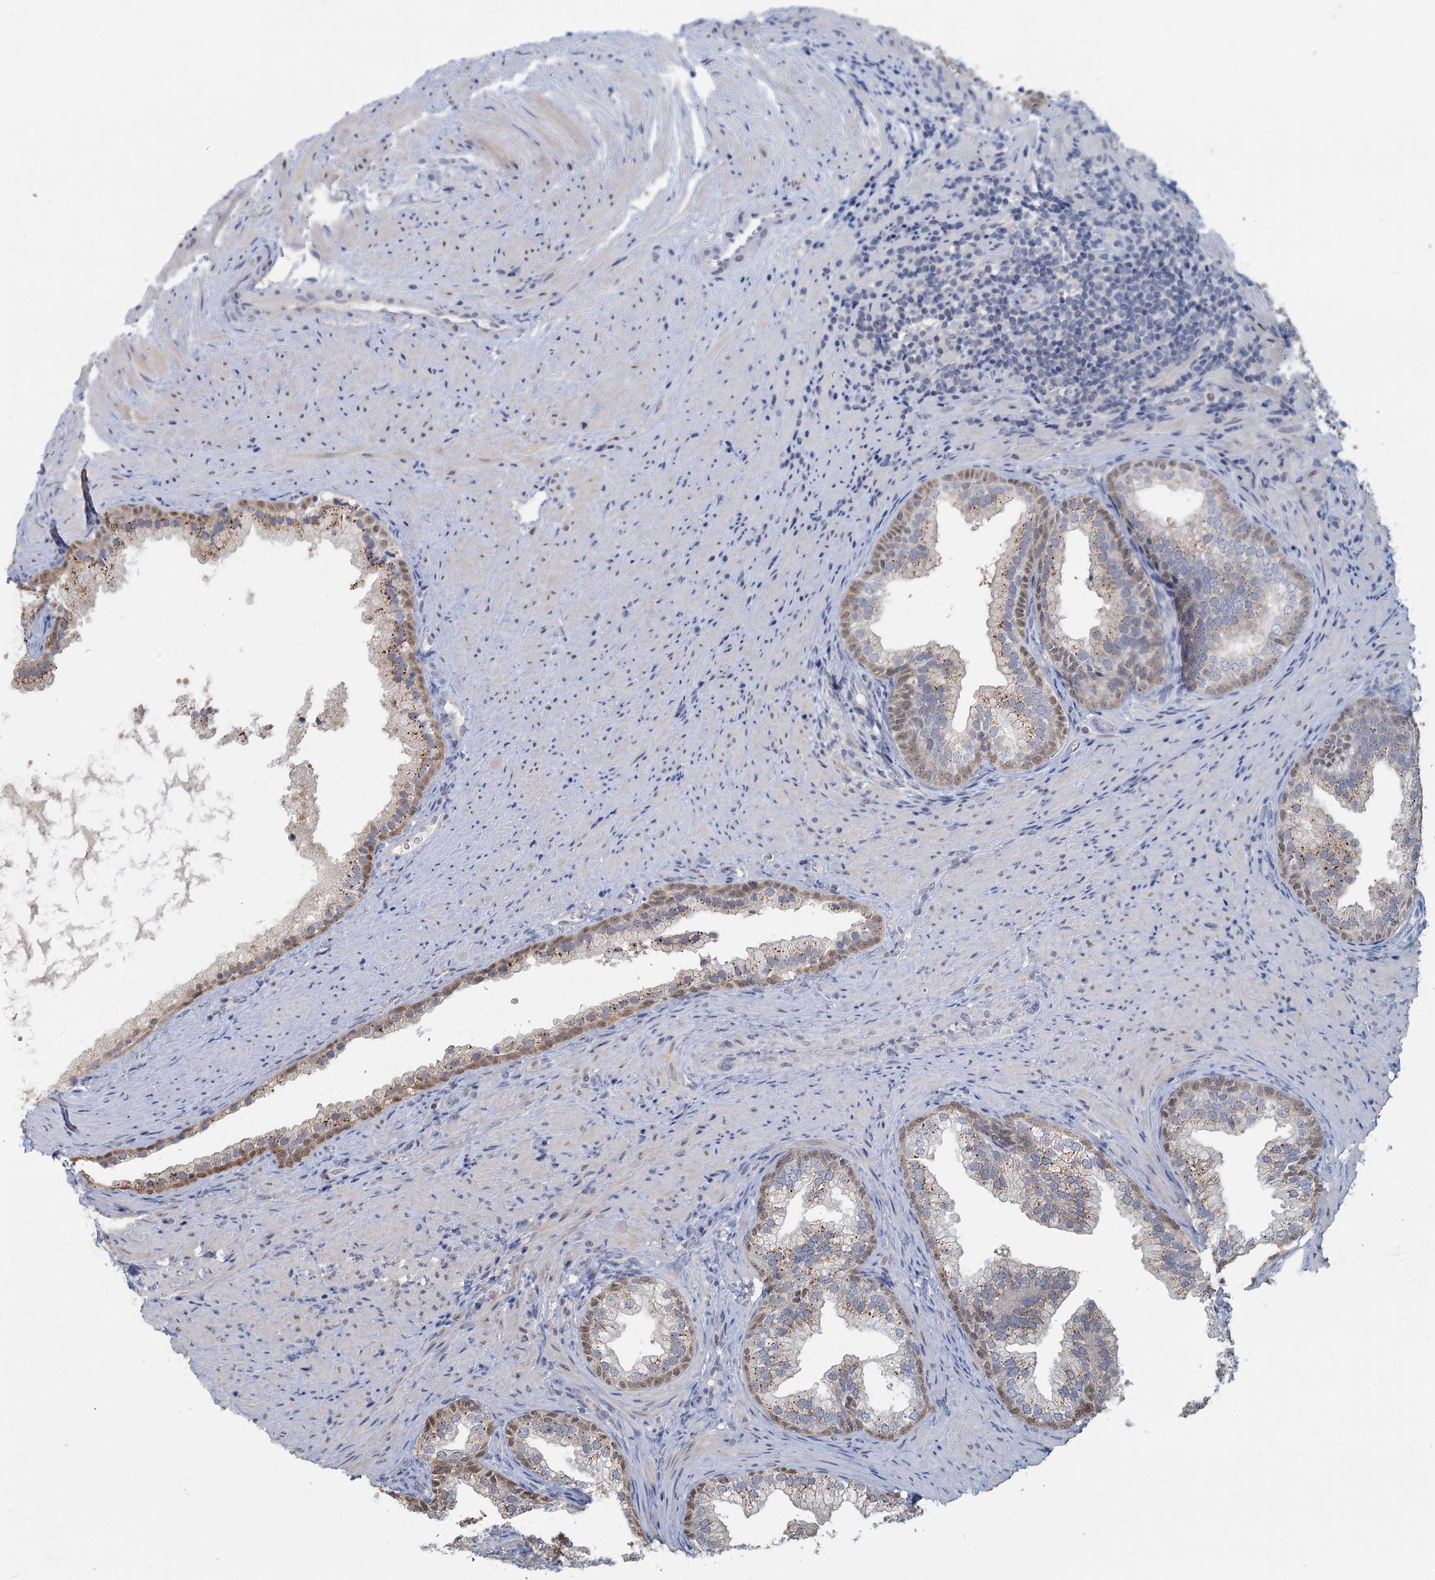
{"staining": {"intensity": "moderate", "quantity": "25%-75%", "location": "cytoplasmic/membranous,nuclear"}, "tissue": "prostate", "cell_type": "Glandular cells", "image_type": "normal", "snomed": [{"axis": "morphology", "description": "Normal tissue, NOS"}, {"axis": "topography", "description": "Prostate"}], "caption": "Unremarkable prostate was stained to show a protein in brown. There is medium levels of moderate cytoplasmic/membranous,nuclear positivity in approximately 25%-75% of glandular cells.", "gene": "MYO7B", "patient": {"sex": "male", "age": 76}}